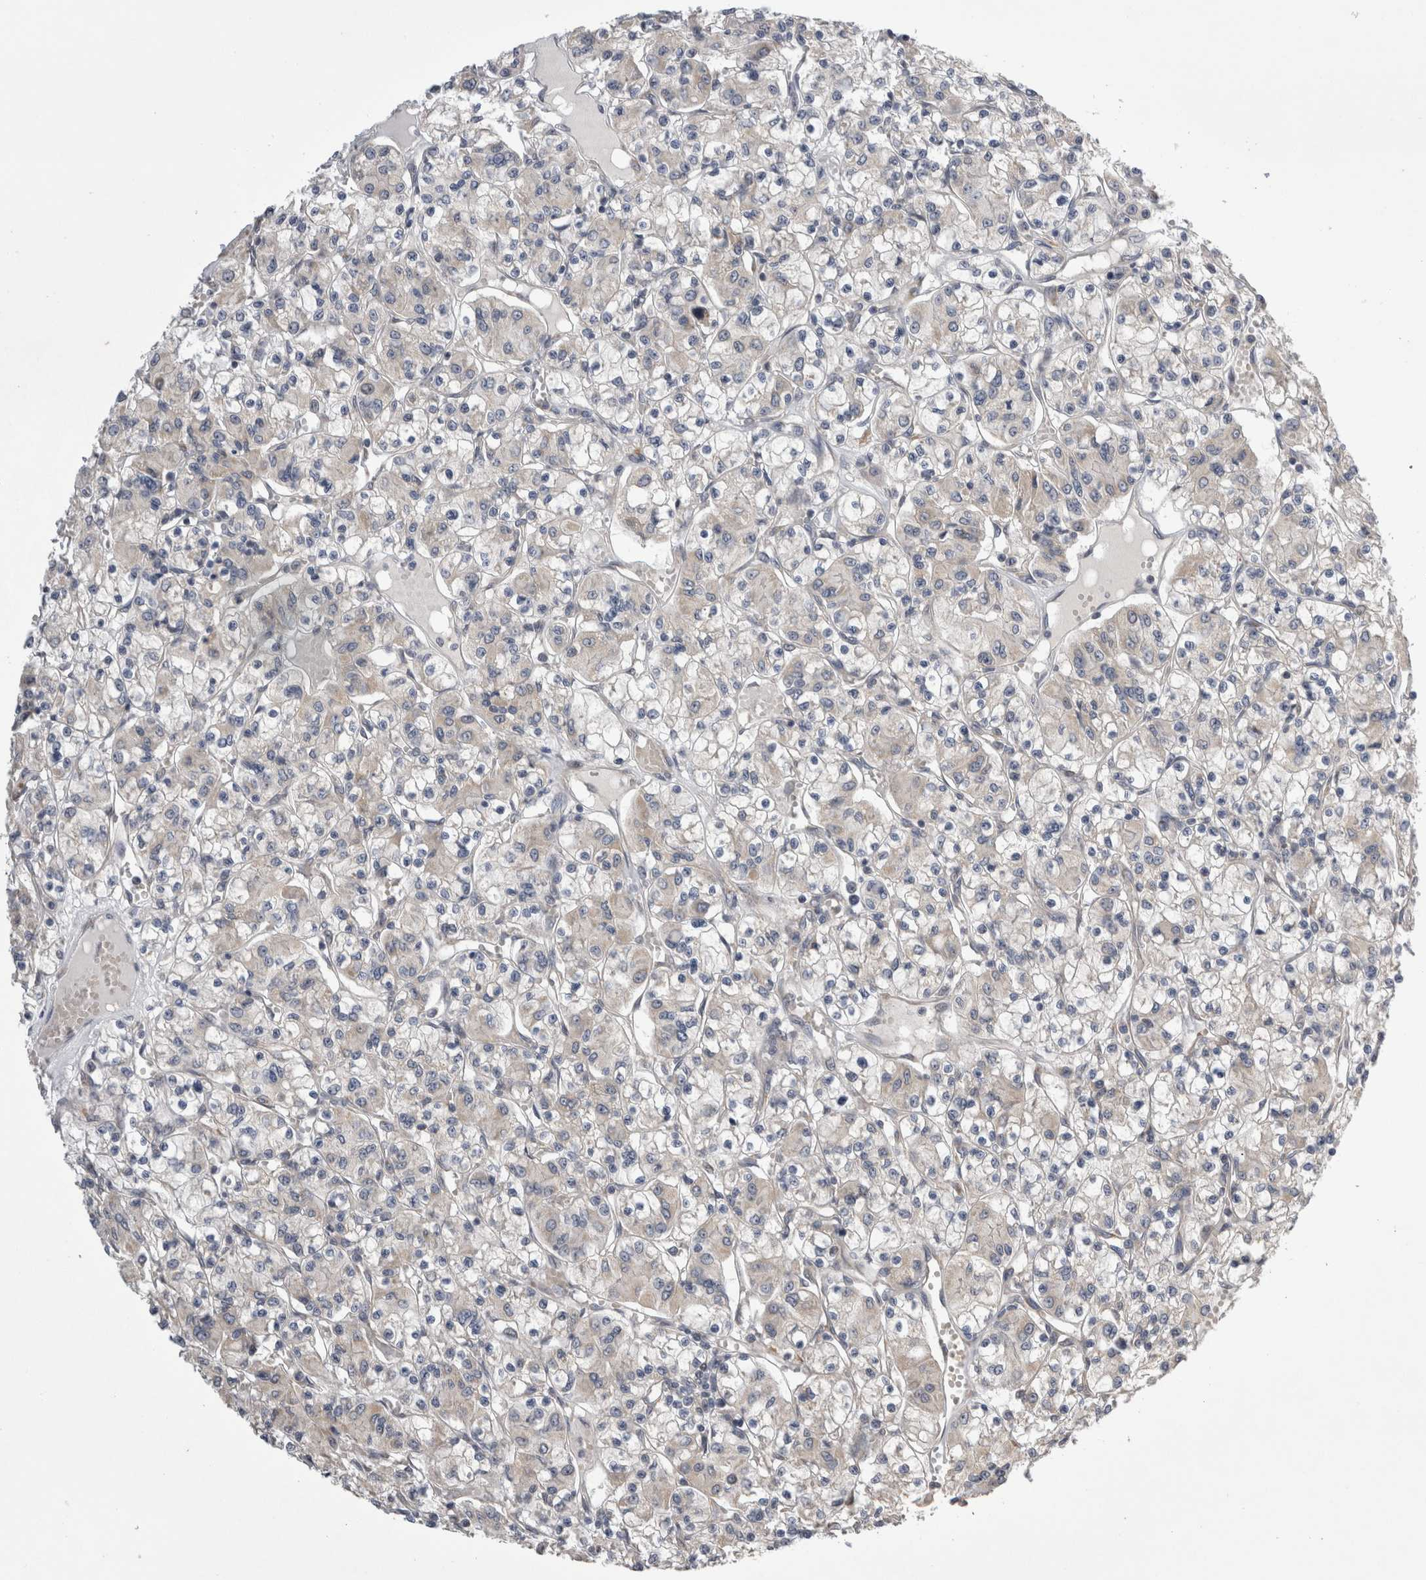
{"staining": {"intensity": "negative", "quantity": "none", "location": "none"}, "tissue": "renal cancer", "cell_type": "Tumor cells", "image_type": "cancer", "snomed": [{"axis": "morphology", "description": "Adenocarcinoma, NOS"}, {"axis": "topography", "description": "Kidney"}], "caption": "This is an IHC histopathology image of adenocarcinoma (renal). There is no staining in tumor cells.", "gene": "ARHGAP29", "patient": {"sex": "female", "age": 59}}